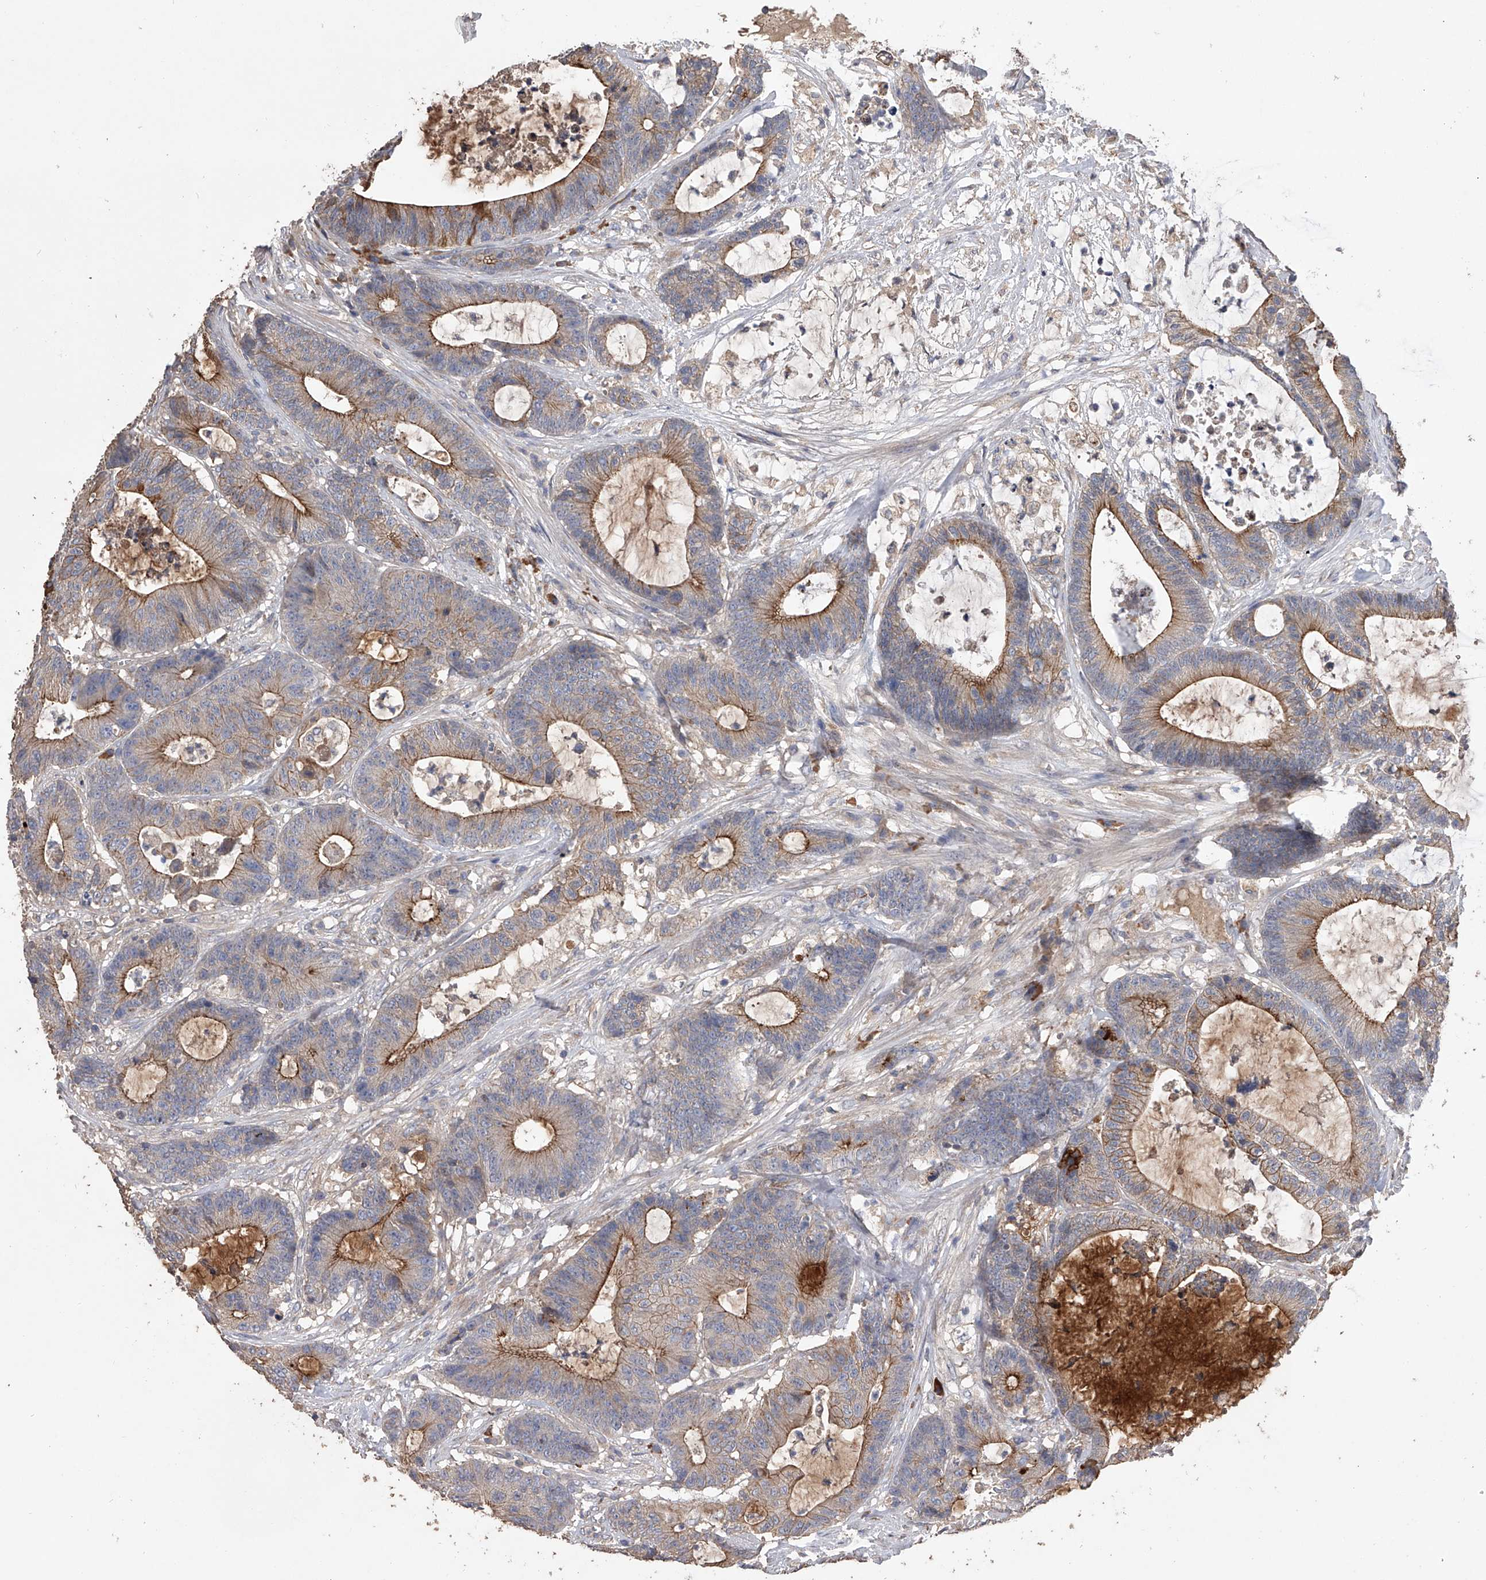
{"staining": {"intensity": "moderate", "quantity": "25%-75%", "location": "cytoplasmic/membranous"}, "tissue": "colorectal cancer", "cell_type": "Tumor cells", "image_type": "cancer", "snomed": [{"axis": "morphology", "description": "Adenocarcinoma, NOS"}, {"axis": "topography", "description": "Colon"}], "caption": "This is an image of immunohistochemistry staining of colorectal cancer, which shows moderate positivity in the cytoplasmic/membranous of tumor cells.", "gene": "ZNF343", "patient": {"sex": "female", "age": 84}}